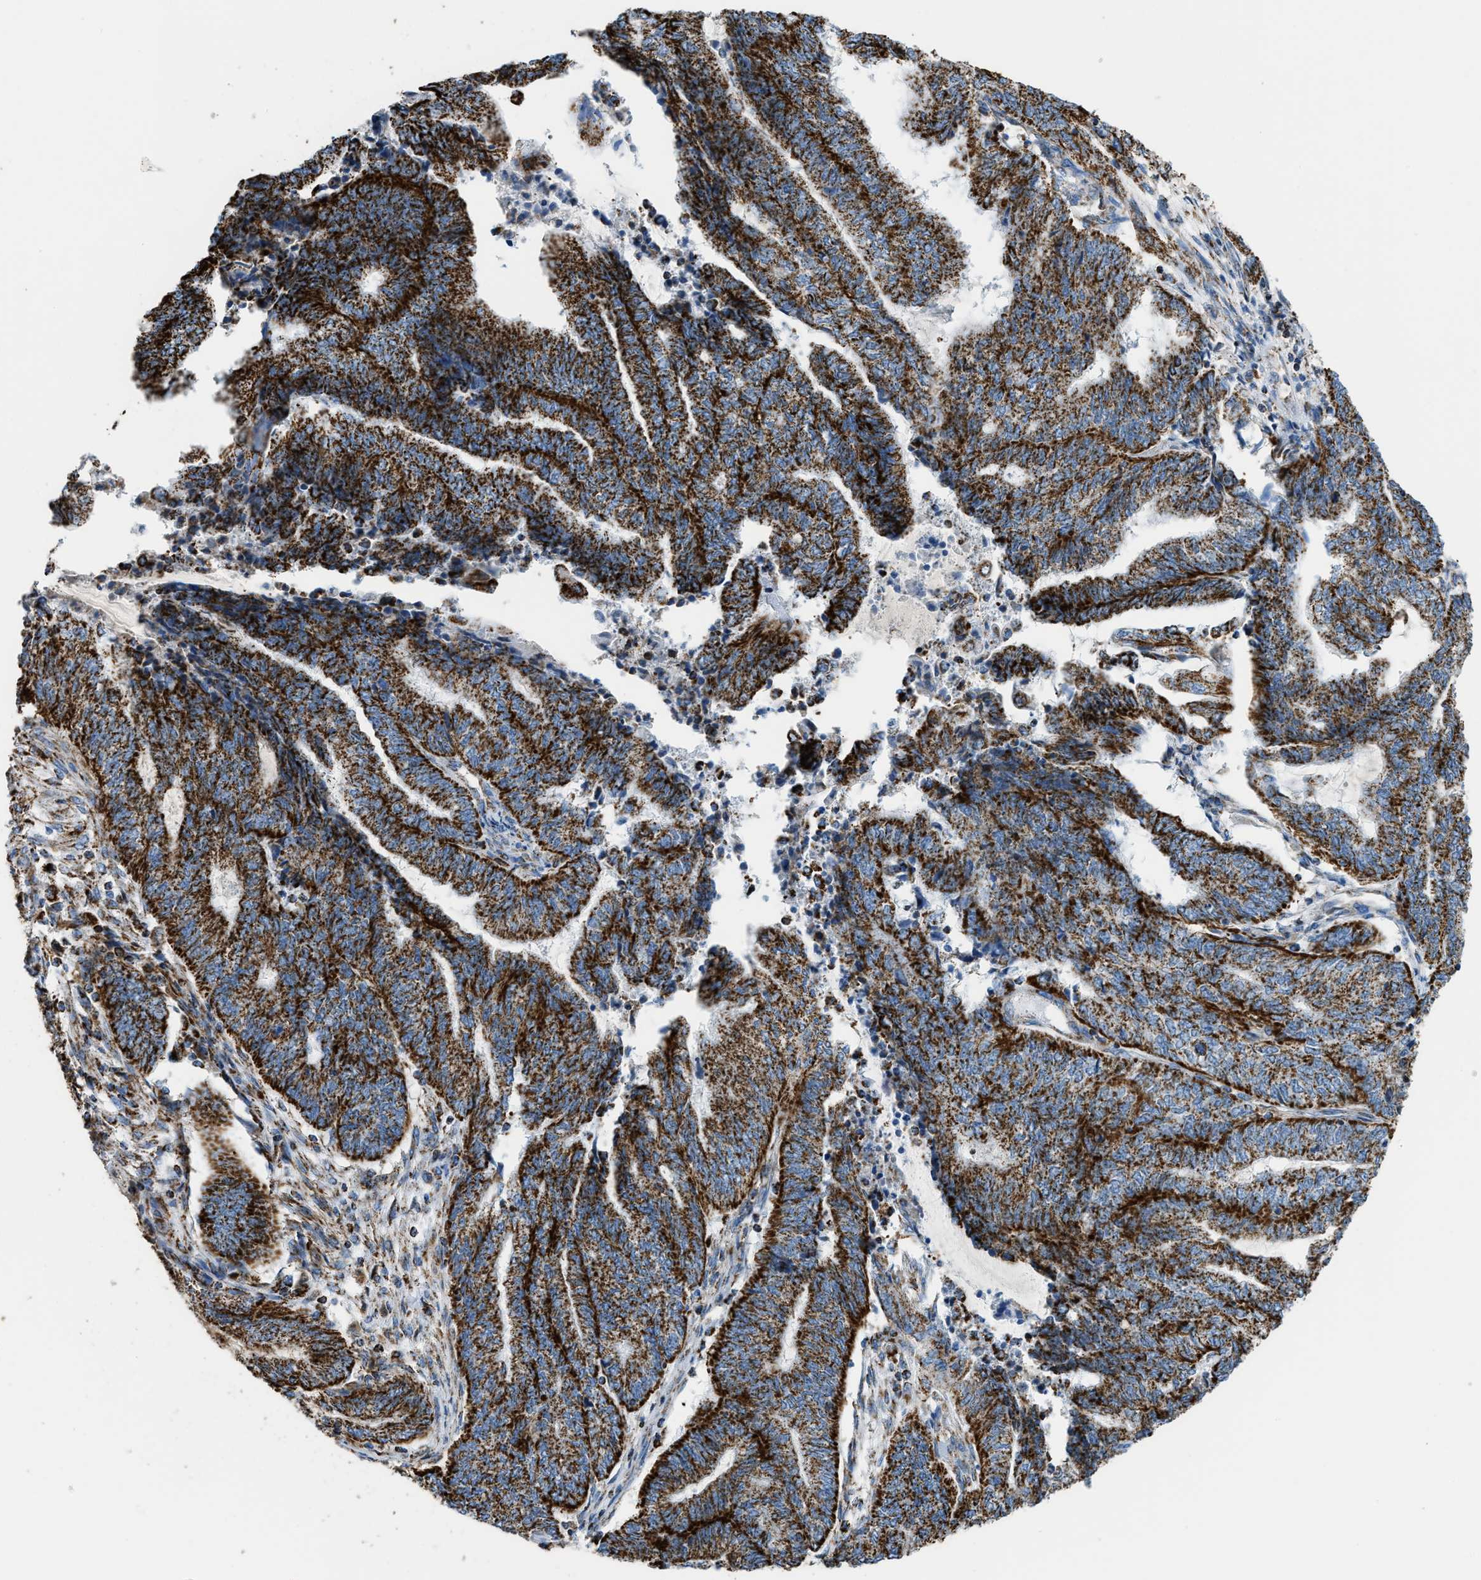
{"staining": {"intensity": "strong", "quantity": ">75%", "location": "cytoplasmic/membranous"}, "tissue": "endometrial cancer", "cell_type": "Tumor cells", "image_type": "cancer", "snomed": [{"axis": "morphology", "description": "Adenocarcinoma, NOS"}, {"axis": "topography", "description": "Uterus"}, {"axis": "topography", "description": "Endometrium"}], "caption": "Protein expression analysis of endometrial adenocarcinoma demonstrates strong cytoplasmic/membranous staining in about >75% of tumor cells.", "gene": "ETFB", "patient": {"sex": "female", "age": 70}}